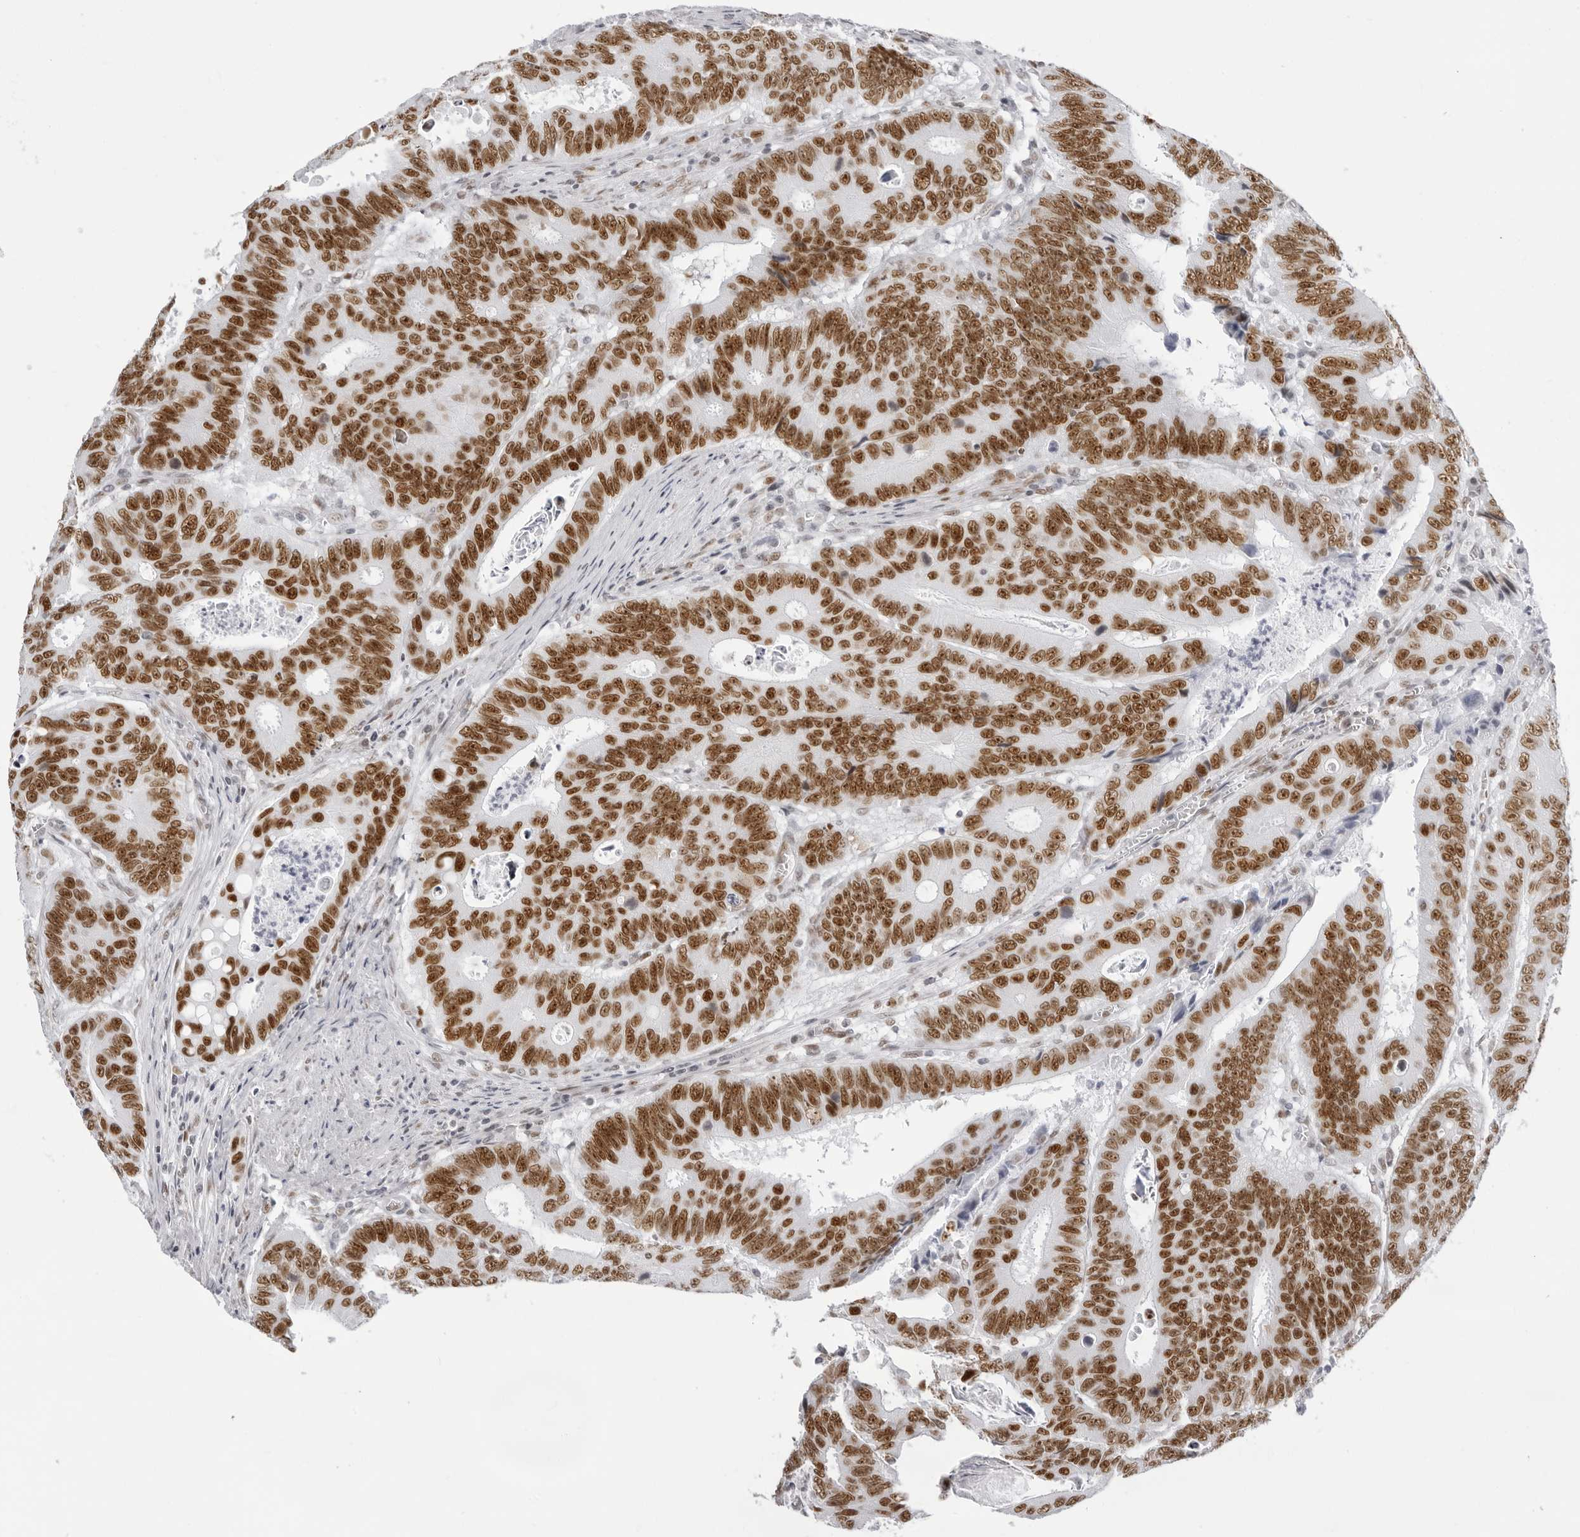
{"staining": {"intensity": "strong", "quantity": ">75%", "location": "nuclear"}, "tissue": "colorectal cancer", "cell_type": "Tumor cells", "image_type": "cancer", "snomed": [{"axis": "morphology", "description": "Adenocarcinoma, NOS"}, {"axis": "topography", "description": "Colon"}], "caption": "Tumor cells exhibit strong nuclear positivity in approximately >75% of cells in colorectal cancer (adenocarcinoma).", "gene": "IRF2BP2", "patient": {"sex": "male", "age": 72}}